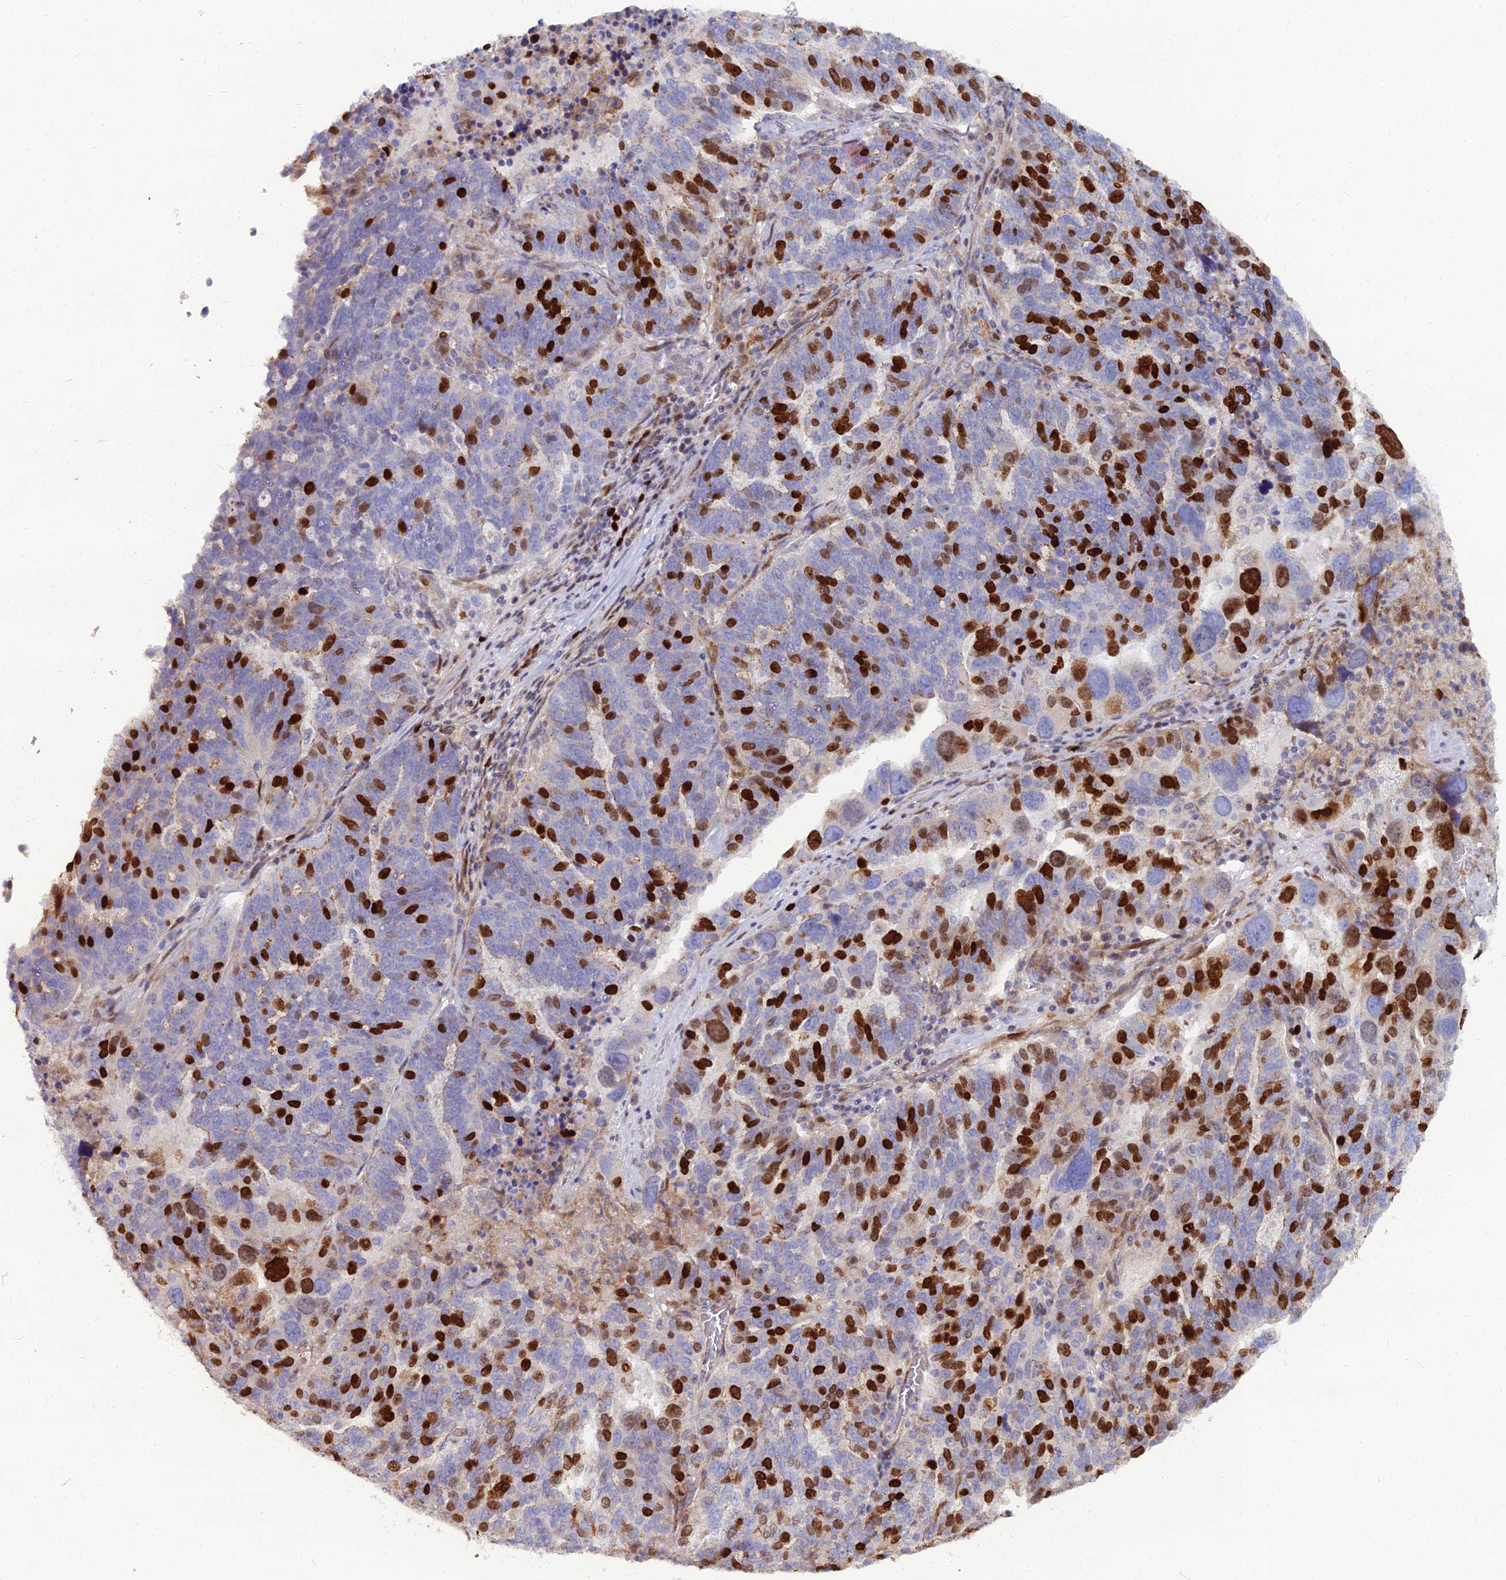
{"staining": {"intensity": "strong", "quantity": "25%-75%", "location": "nuclear"}, "tissue": "ovarian cancer", "cell_type": "Tumor cells", "image_type": "cancer", "snomed": [{"axis": "morphology", "description": "Cystadenocarcinoma, serous, NOS"}, {"axis": "topography", "description": "Ovary"}], "caption": "Immunohistochemical staining of human ovarian serous cystadenocarcinoma exhibits high levels of strong nuclear positivity in approximately 25%-75% of tumor cells. The protein of interest is stained brown, and the nuclei are stained in blue (DAB IHC with brightfield microscopy, high magnification).", "gene": "NUSAP1", "patient": {"sex": "female", "age": 59}}